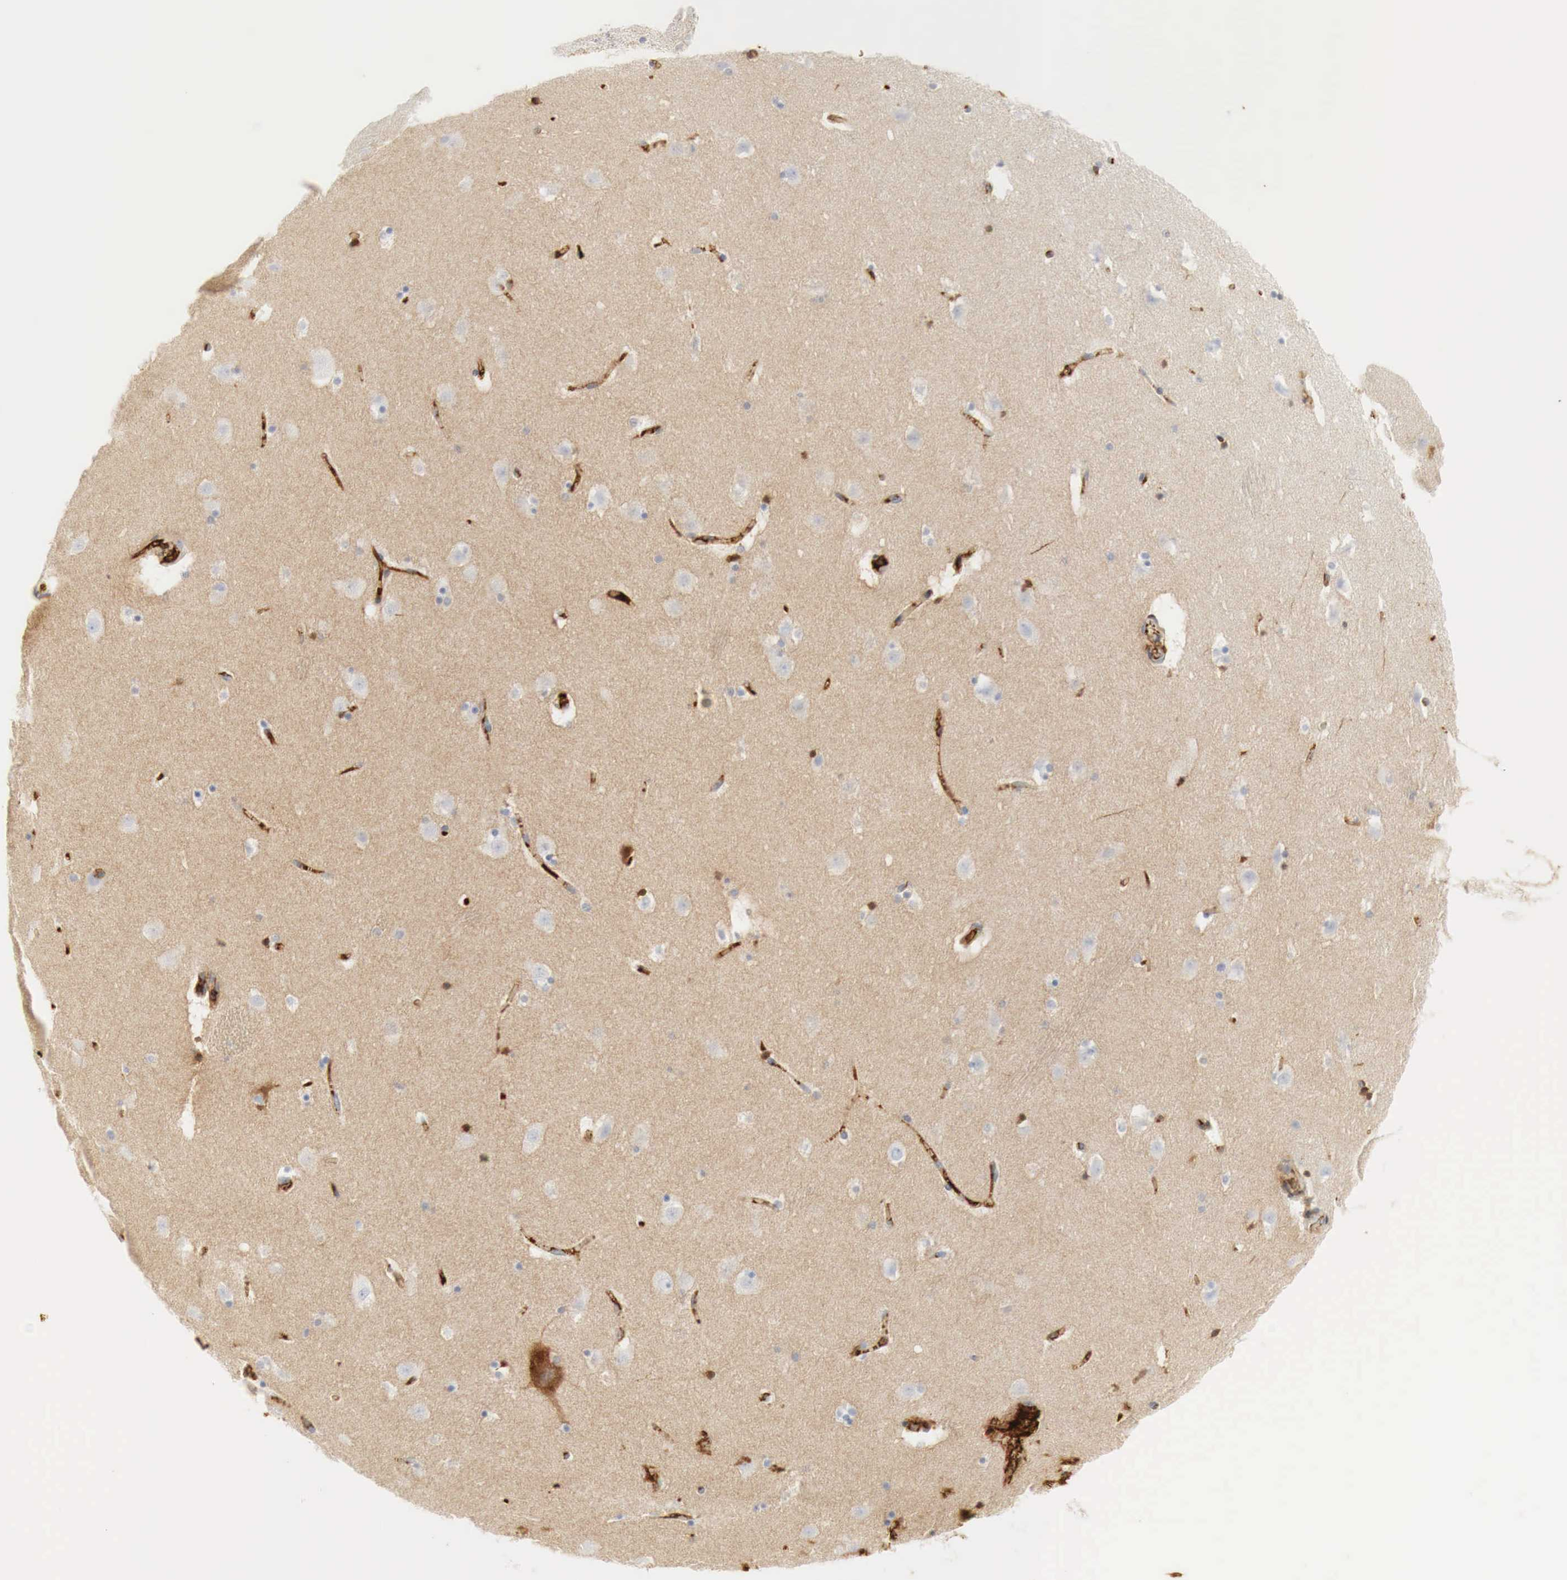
{"staining": {"intensity": "negative", "quantity": "none", "location": "none"}, "tissue": "caudate", "cell_type": "Glial cells", "image_type": "normal", "snomed": [{"axis": "morphology", "description": "Normal tissue, NOS"}, {"axis": "topography", "description": "Lateral ventricle wall"}], "caption": "IHC of normal human caudate exhibits no staining in glial cells. (DAB IHC with hematoxylin counter stain).", "gene": "IGLC3", "patient": {"sex": "male", "age": 45}}